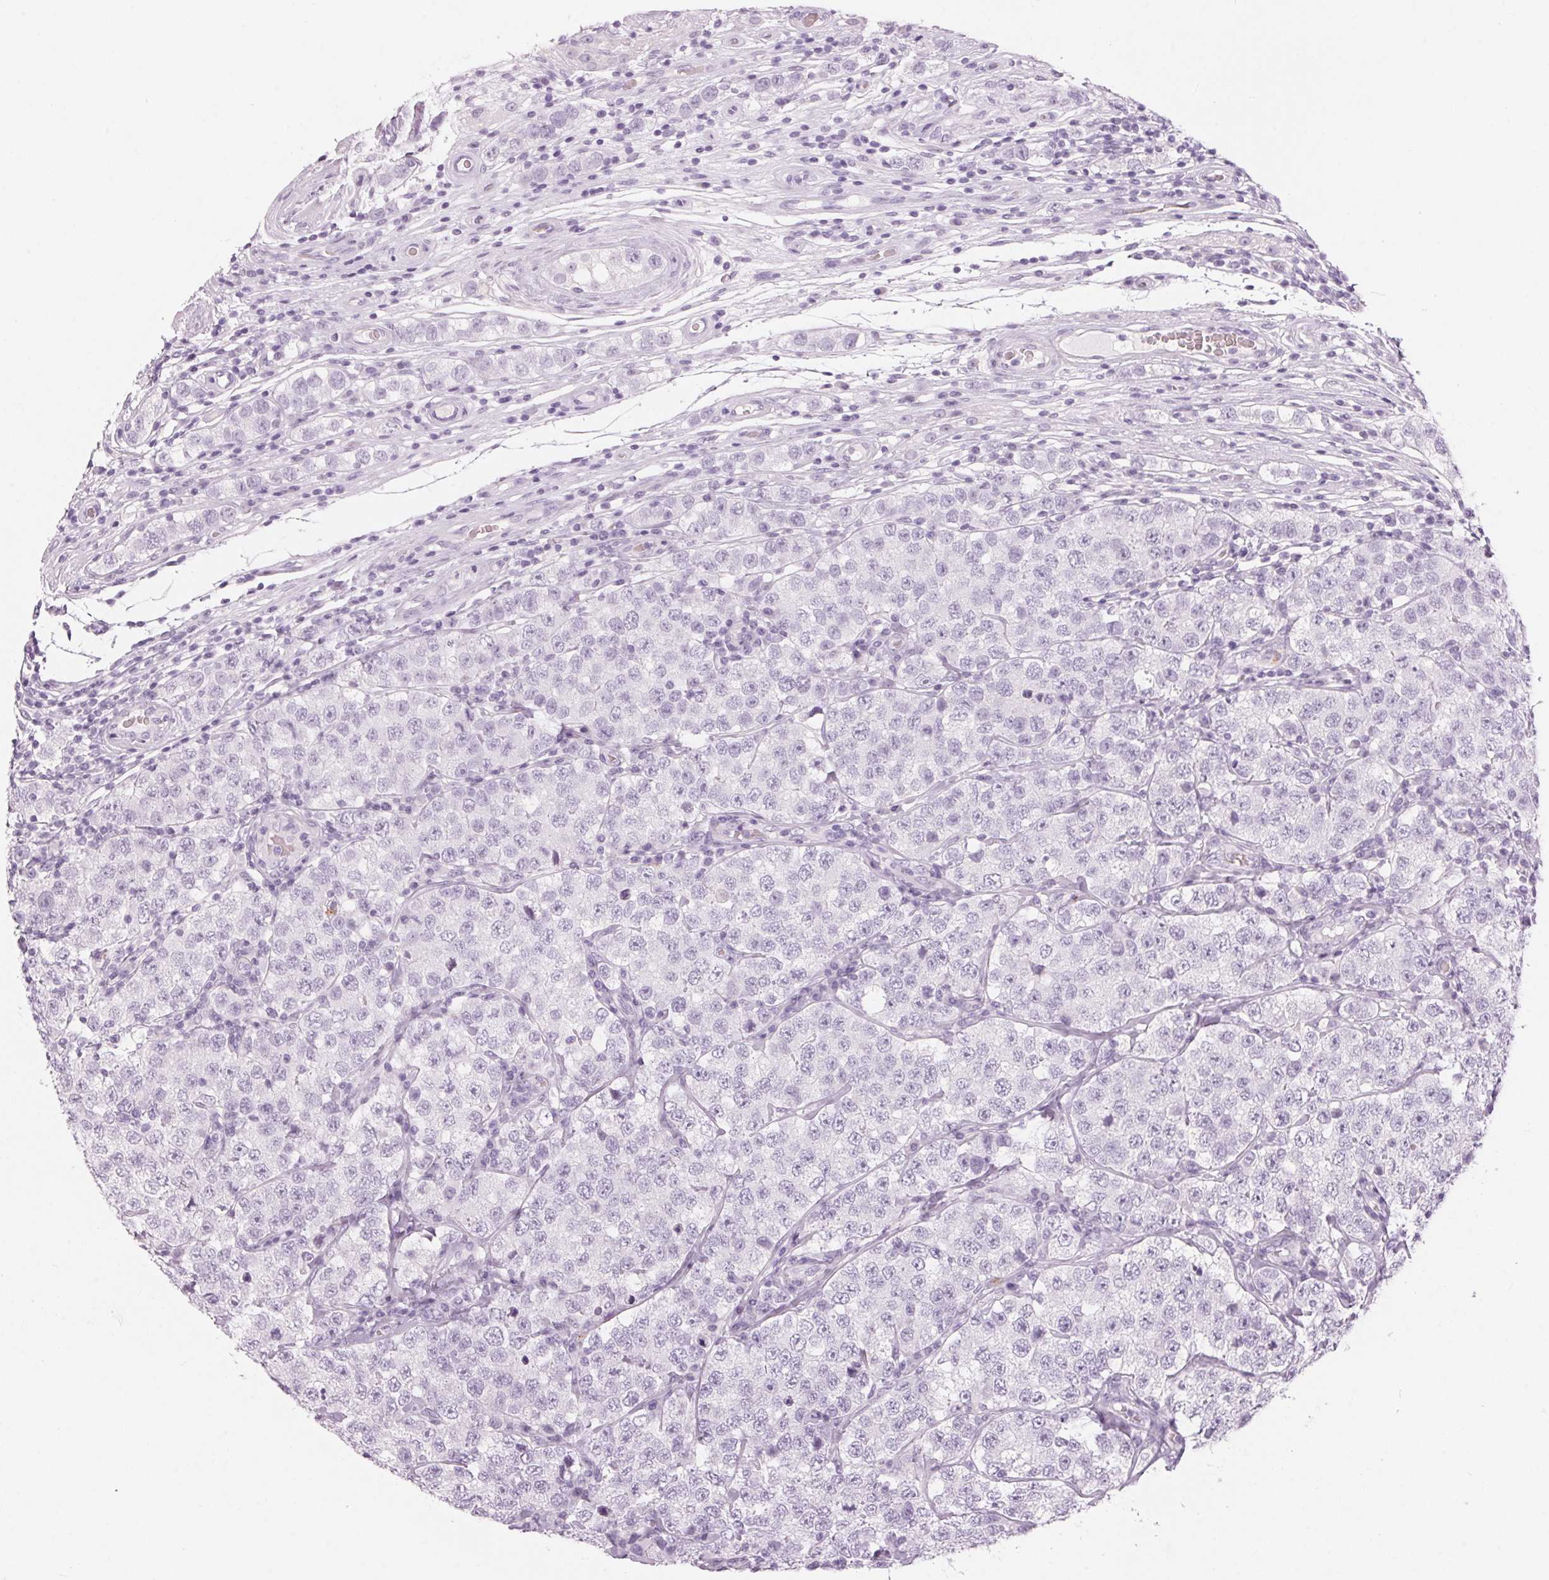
{"staining": {"intensity": "negative", "quantity": "none", "location": "none"}, "tissue": "testis cancer", "cell_type": "Tumor cells", "image_type": "cancer", "snomed": [{"axis": "morphology", "description": "Seminoma, NOS"}, {"axis": "topography", "description": "Testis"}], "caption": "IHC micrograph of neoplastic tissue: human testis seminoma stained with DAB (3,3'-diaminobenzidine) shows no significant protein positivity in tumor cells.", "gene": "KLK7", "patient": {"sex": "male", "age": 34}}